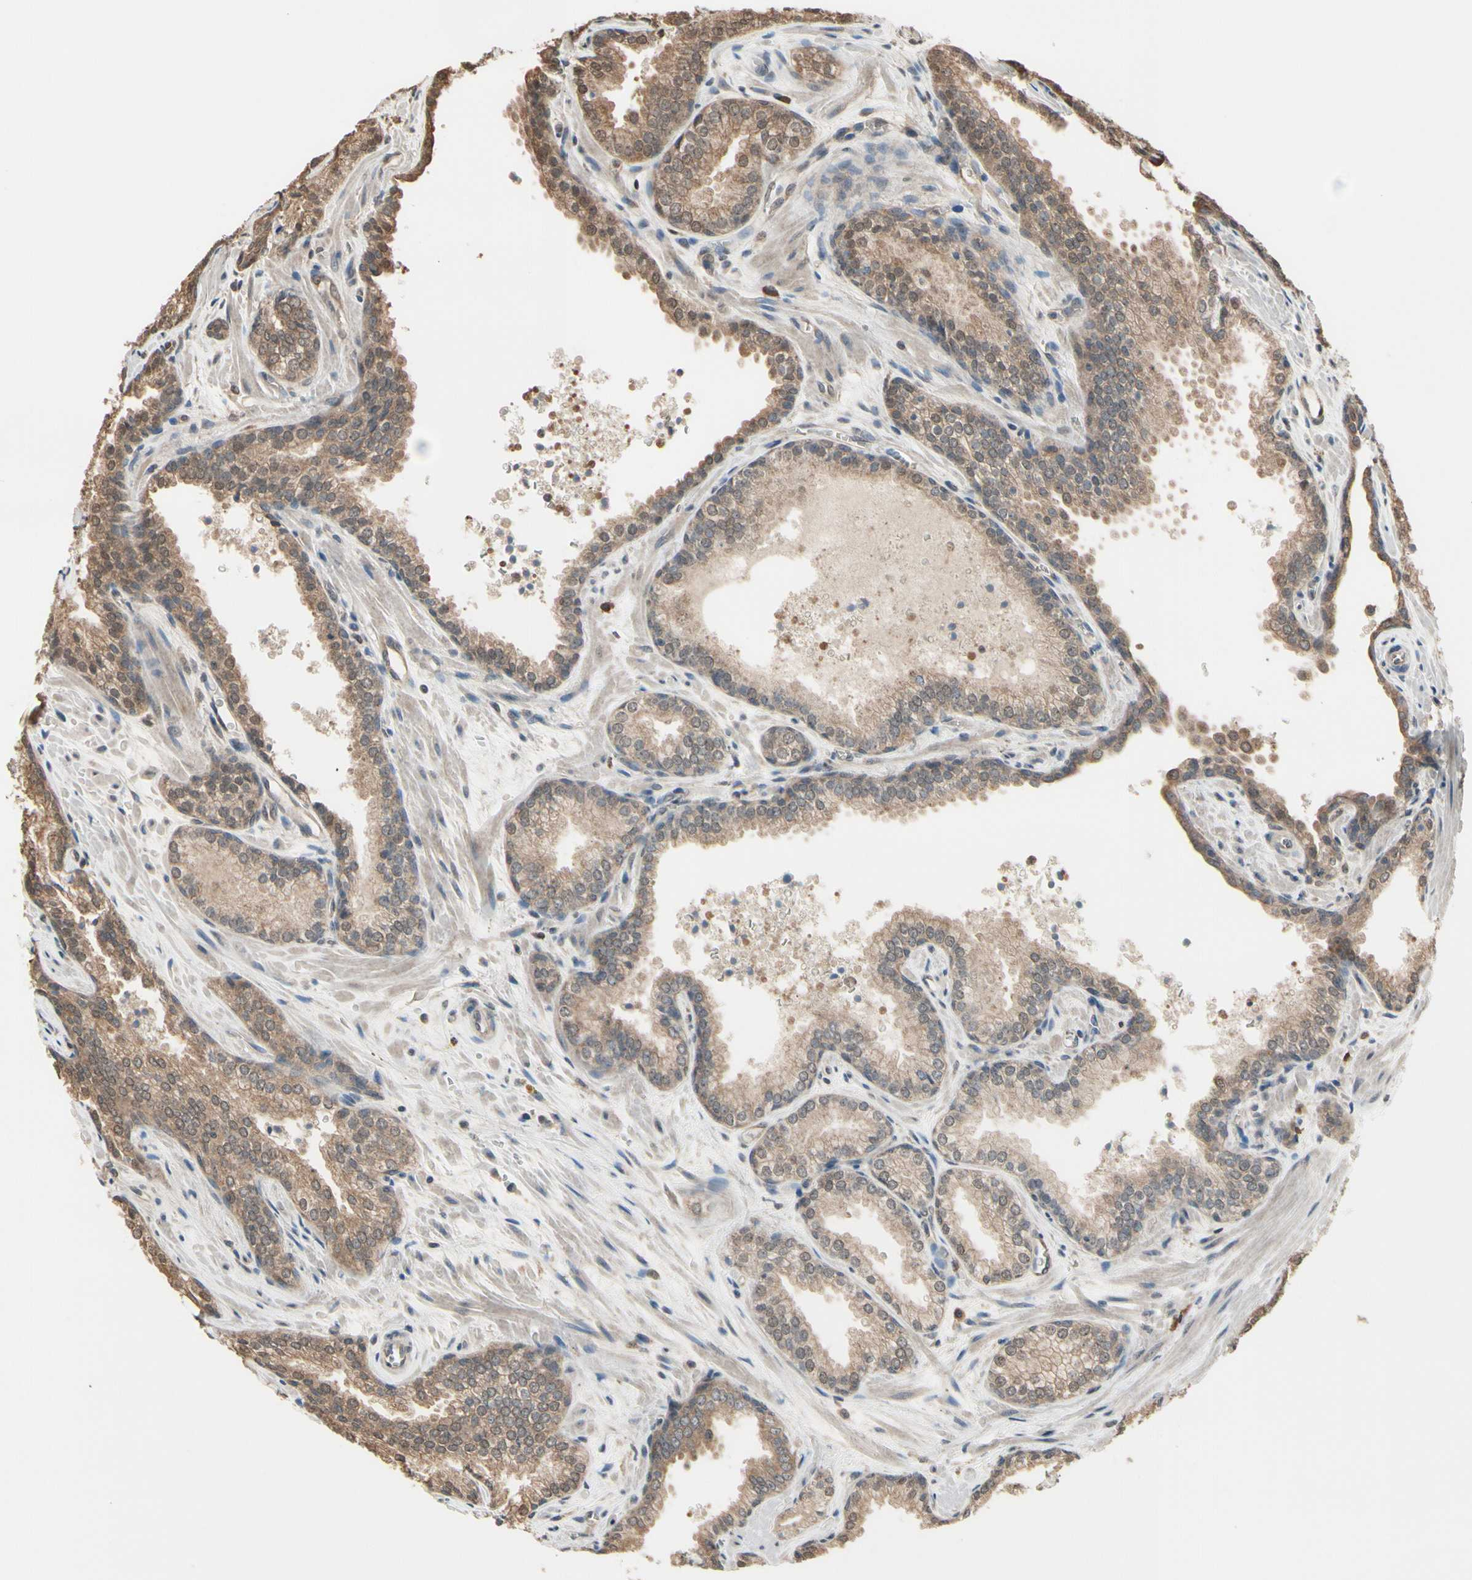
{"staining": {"intensity": "moderate", "quantity": ">75%", "location": "cytoplasmic/membranous"}, "tissue": "prostate cancer", "cell_type": "Tumor cells", "image_type": "cancer", "snomed": [{"axis": "morphology", "description": "Adenocarcinoma, Low grade"}, {"axis": "topography", "description": "Prostate"}], "caption": "Immunohistochemical staining of human prostate adenocarcinoma (low-grade) displays medium levels of moderate cytoplasmic/membranous expression in approximately >75% of tumor cells. The staining was performed using DAB (3,3'-diaminobenzidine) to visualize the protein expression in brown, while the nuclei were stained in blue with hematoxylin (Magnification: 20x).", "gene": "PNPLA7", "patient": {"sex": "male", "age": 60}}